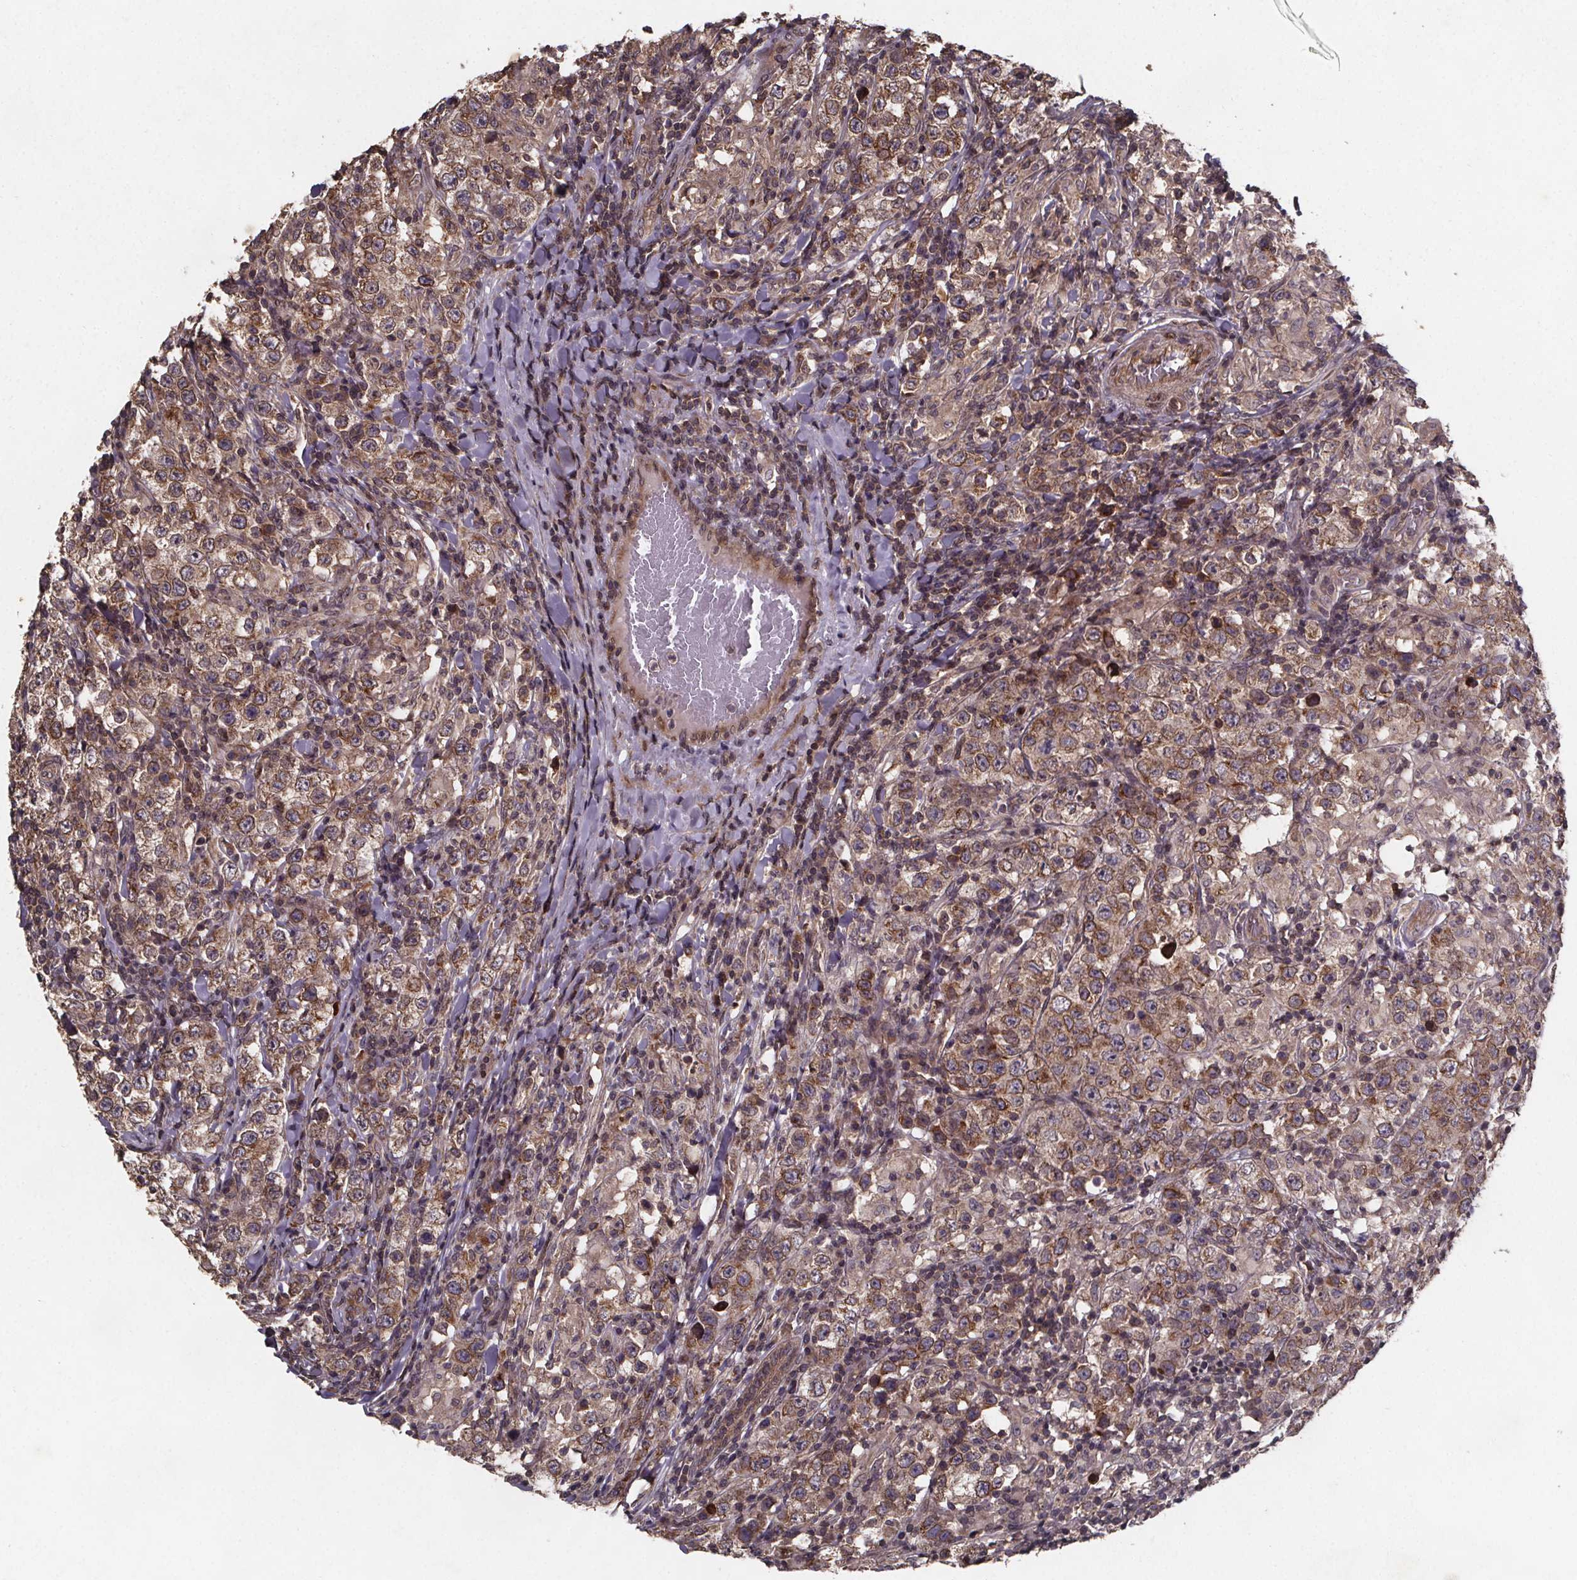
{"staining": {"intensity": "moderate", "quantity": ">75%", "location": "cytoplasmic/membranous,nuclear"}, "tissue": "testis cancer", "cell_type": "Tumor cells", "image_type": "cancer", "snomed": [{"axis": "morphology", "description": "Seminoma, NOS"}, {"axis": "morphology", "description": "Carcinoma, Embryonal, NOS"}, {"axis": "topography", "description": "Testis"}], "caption": "This is a micrograph of immunohistochemistry (IHC) staining of testis cancer (seminoma), which shows moderate positivity in the cytoplasmic/membranous and nuclear of tumor cells.", "gene": "PIERCE2", "patient": {"sex": "male", "age": 41}}